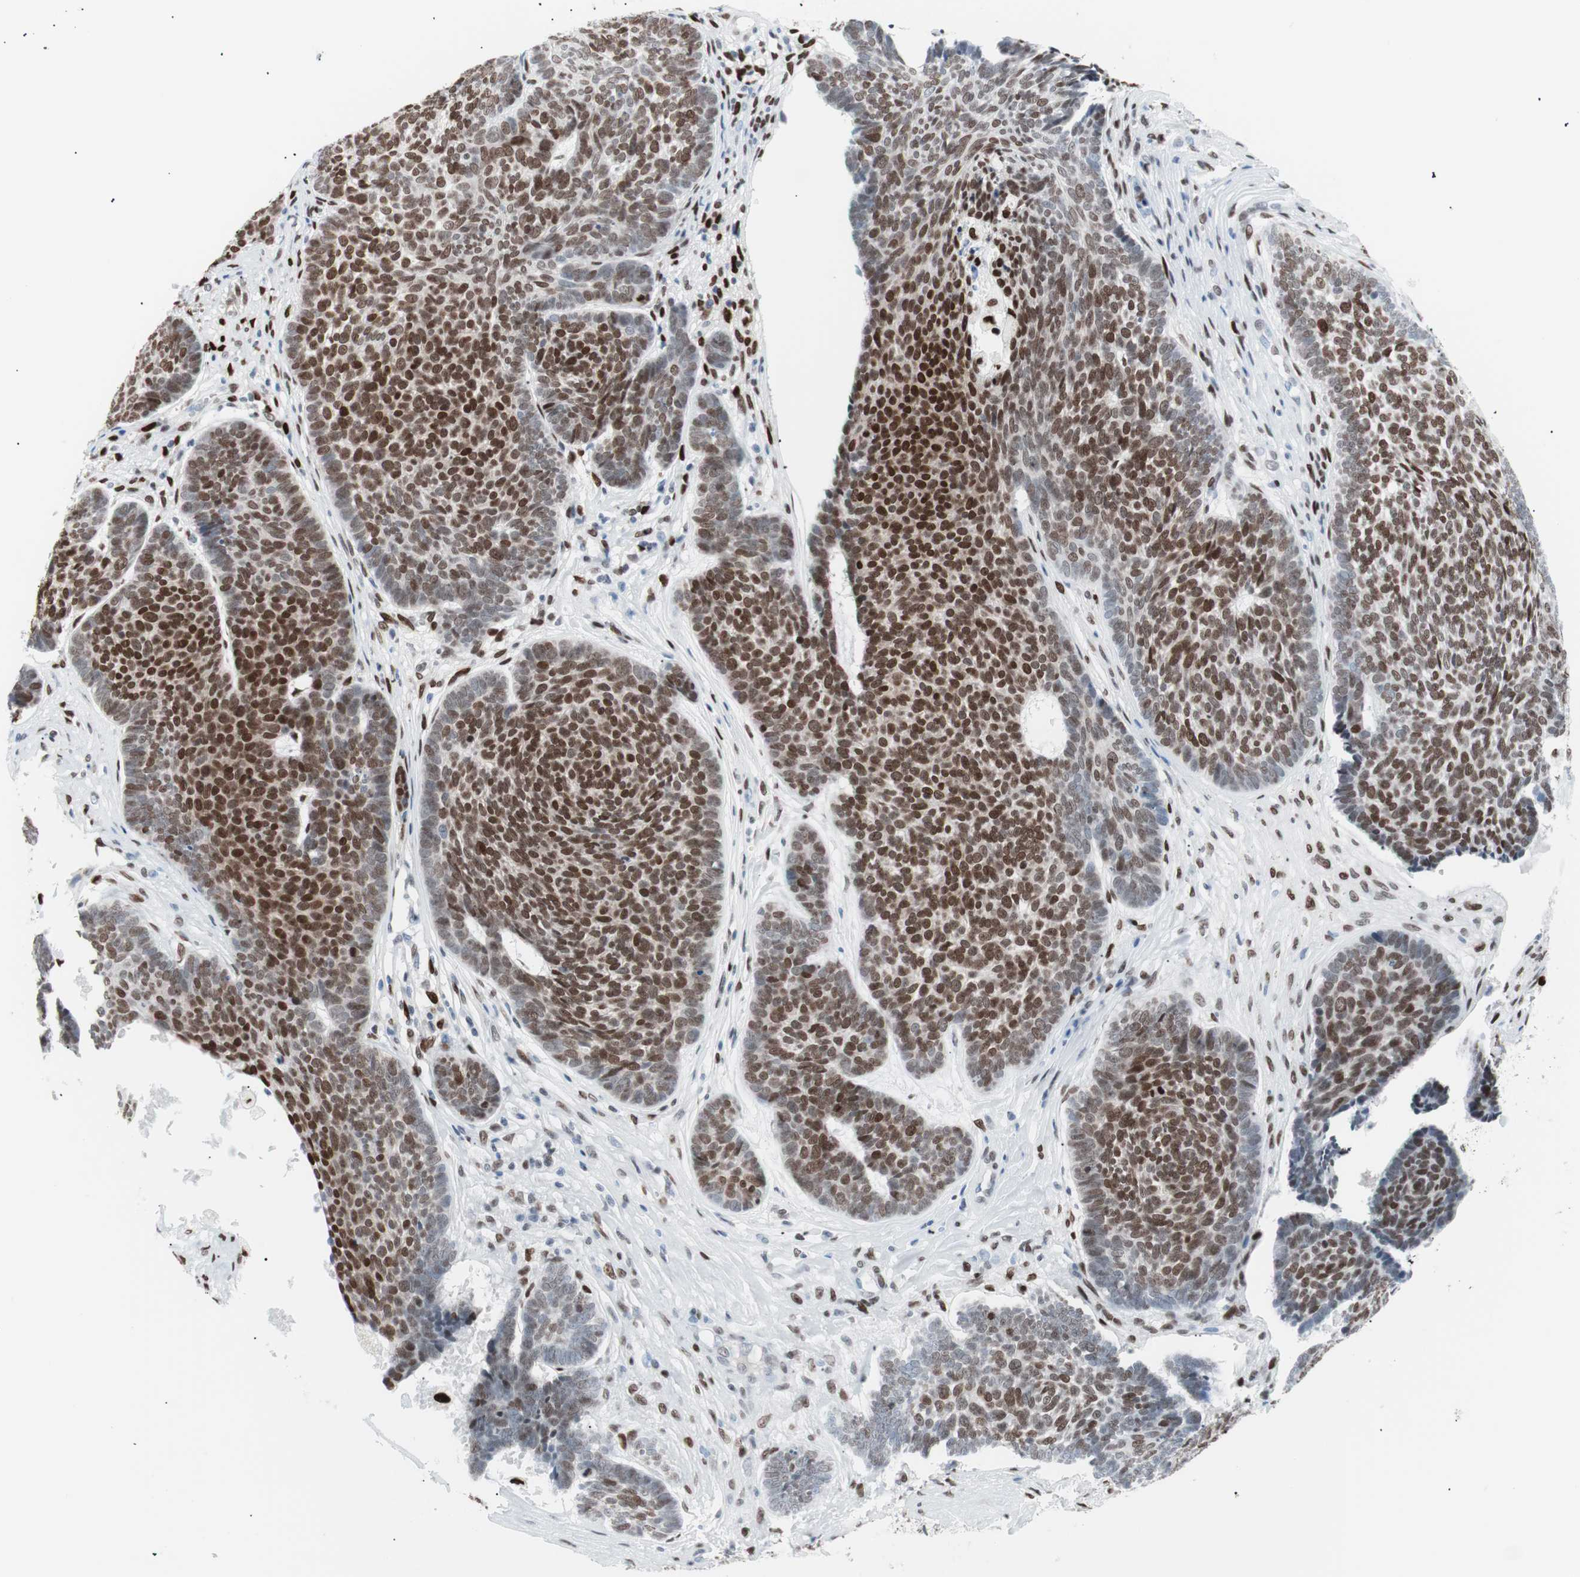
{"staining": {"intensity": "moderate", "quantity": ">75%", "location": "nuclear"}, "tissue": "skin cancer", "cell_type": "Tumor cells", "image_type": "cancer", "snomed": [{"axis": "morphology", "description": "Basal cell carcinoma"}, {"axis": "topography", "description": "Skin"}], "caption": "Immunohistochemical staining of skin cancer shows medium levels of moderate nuclear protein staining in about >75% of tumor cells. (brown staining indicates protein expression, while blue staining denotes nuclei).", "gene": "CEBPB", "patient": {"sex": "male", "age": 84}}